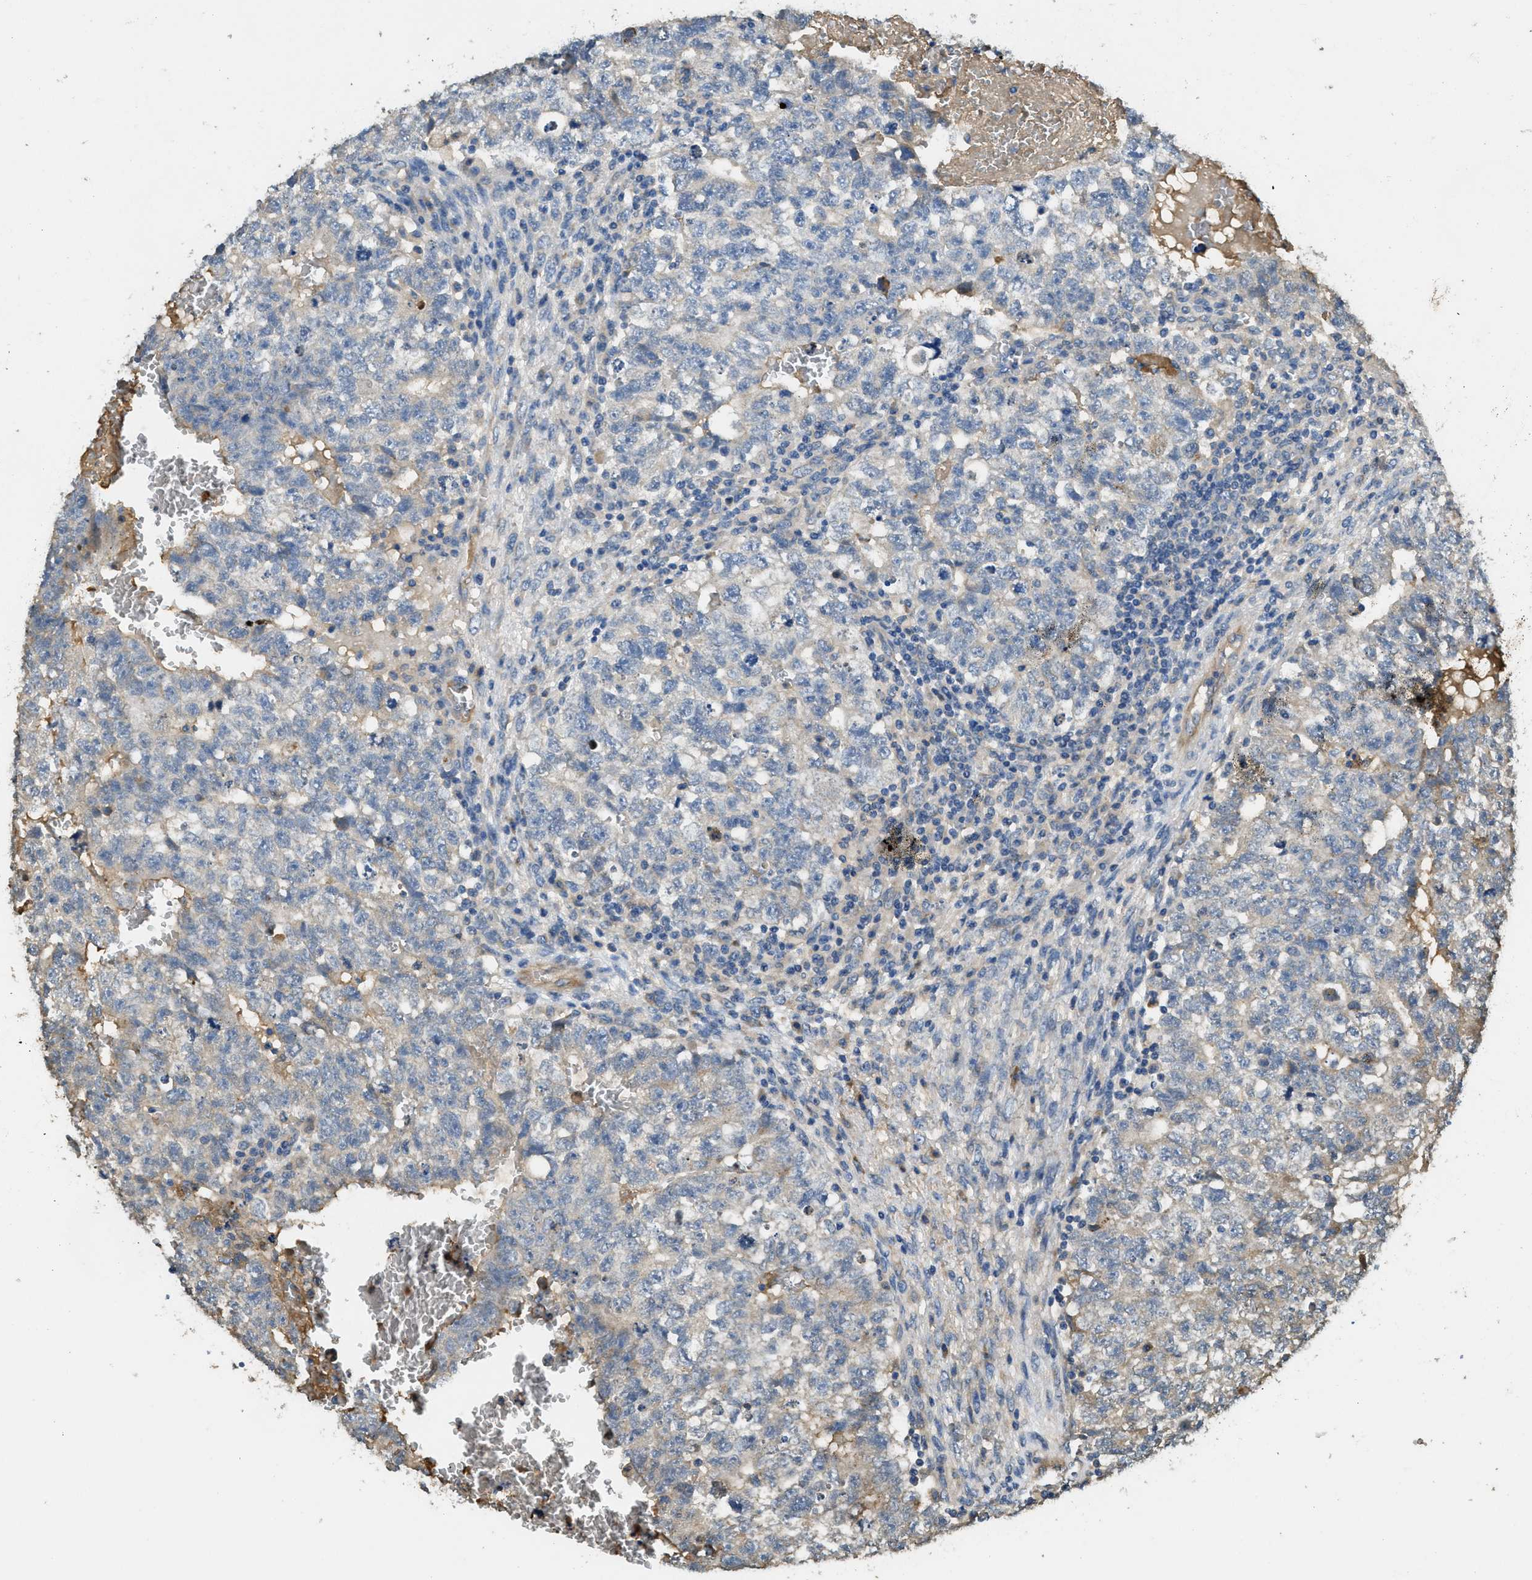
{"staining": {"intensity": "weak", "quantity": "<25%", "location": "cytoplasmic/membranous"}, "tissue": "testis cancer", "cell_type": "Tumor cells", "image_type": "cancer", "snomed": [{"axis": "morphology", "description": "Seminoma, NOS"}, {"axis": "morphology", "description": "Carcinoma, Embryonal, NOS"}, {"axis": "topography", "description": "Testis"}], "caption": "Immunohistochemistry (IHC) of testis cancer shows no positivity in tumor cells.", "gene": "RIPK2", "patient": {"sex": "male", "age": 38}}